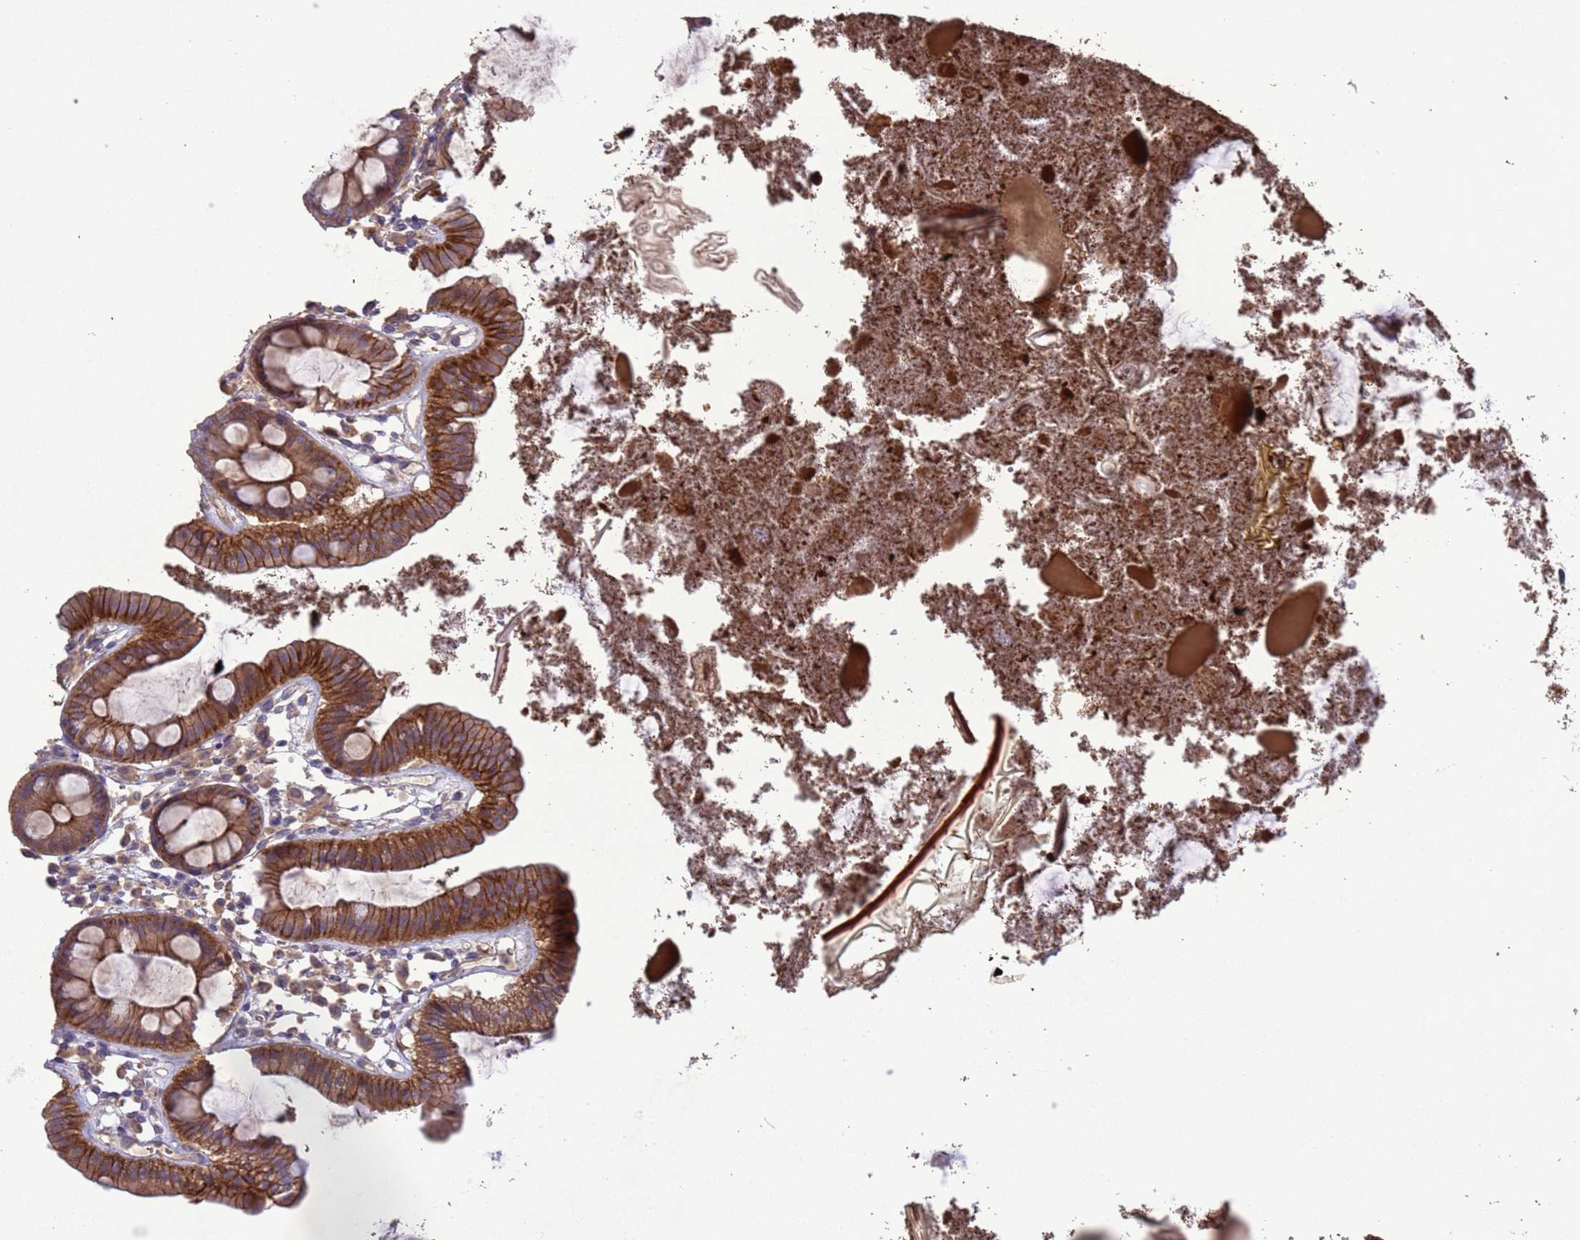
{"staining": {"intensity": "weak", "quantity": ">75%", "location": "cytoplasmic/membranous"}, "tissue": "colon", "cell_type": "Endothelial cells", "image_type": "normal", "snomed": [{"axis": "morphology", "description": "Normal tissue, NOS"}, {"axis": "topography", "description": "Colon"}], "caption": "A high-resolution histopathology image shows immunohistochemistry (IHC) staining of normal colon, which reveals weak cytoplasmic/membranous positivity in about >75% of endothelial cells. (Stains: DAB (3,3'-diaminobenzidine) in brown, nuclei in blue, Microscopy: brightfield microscopy at high magnification).", "gene": "SLC9B2", "patient": {"sex": "male", "age": 84}}